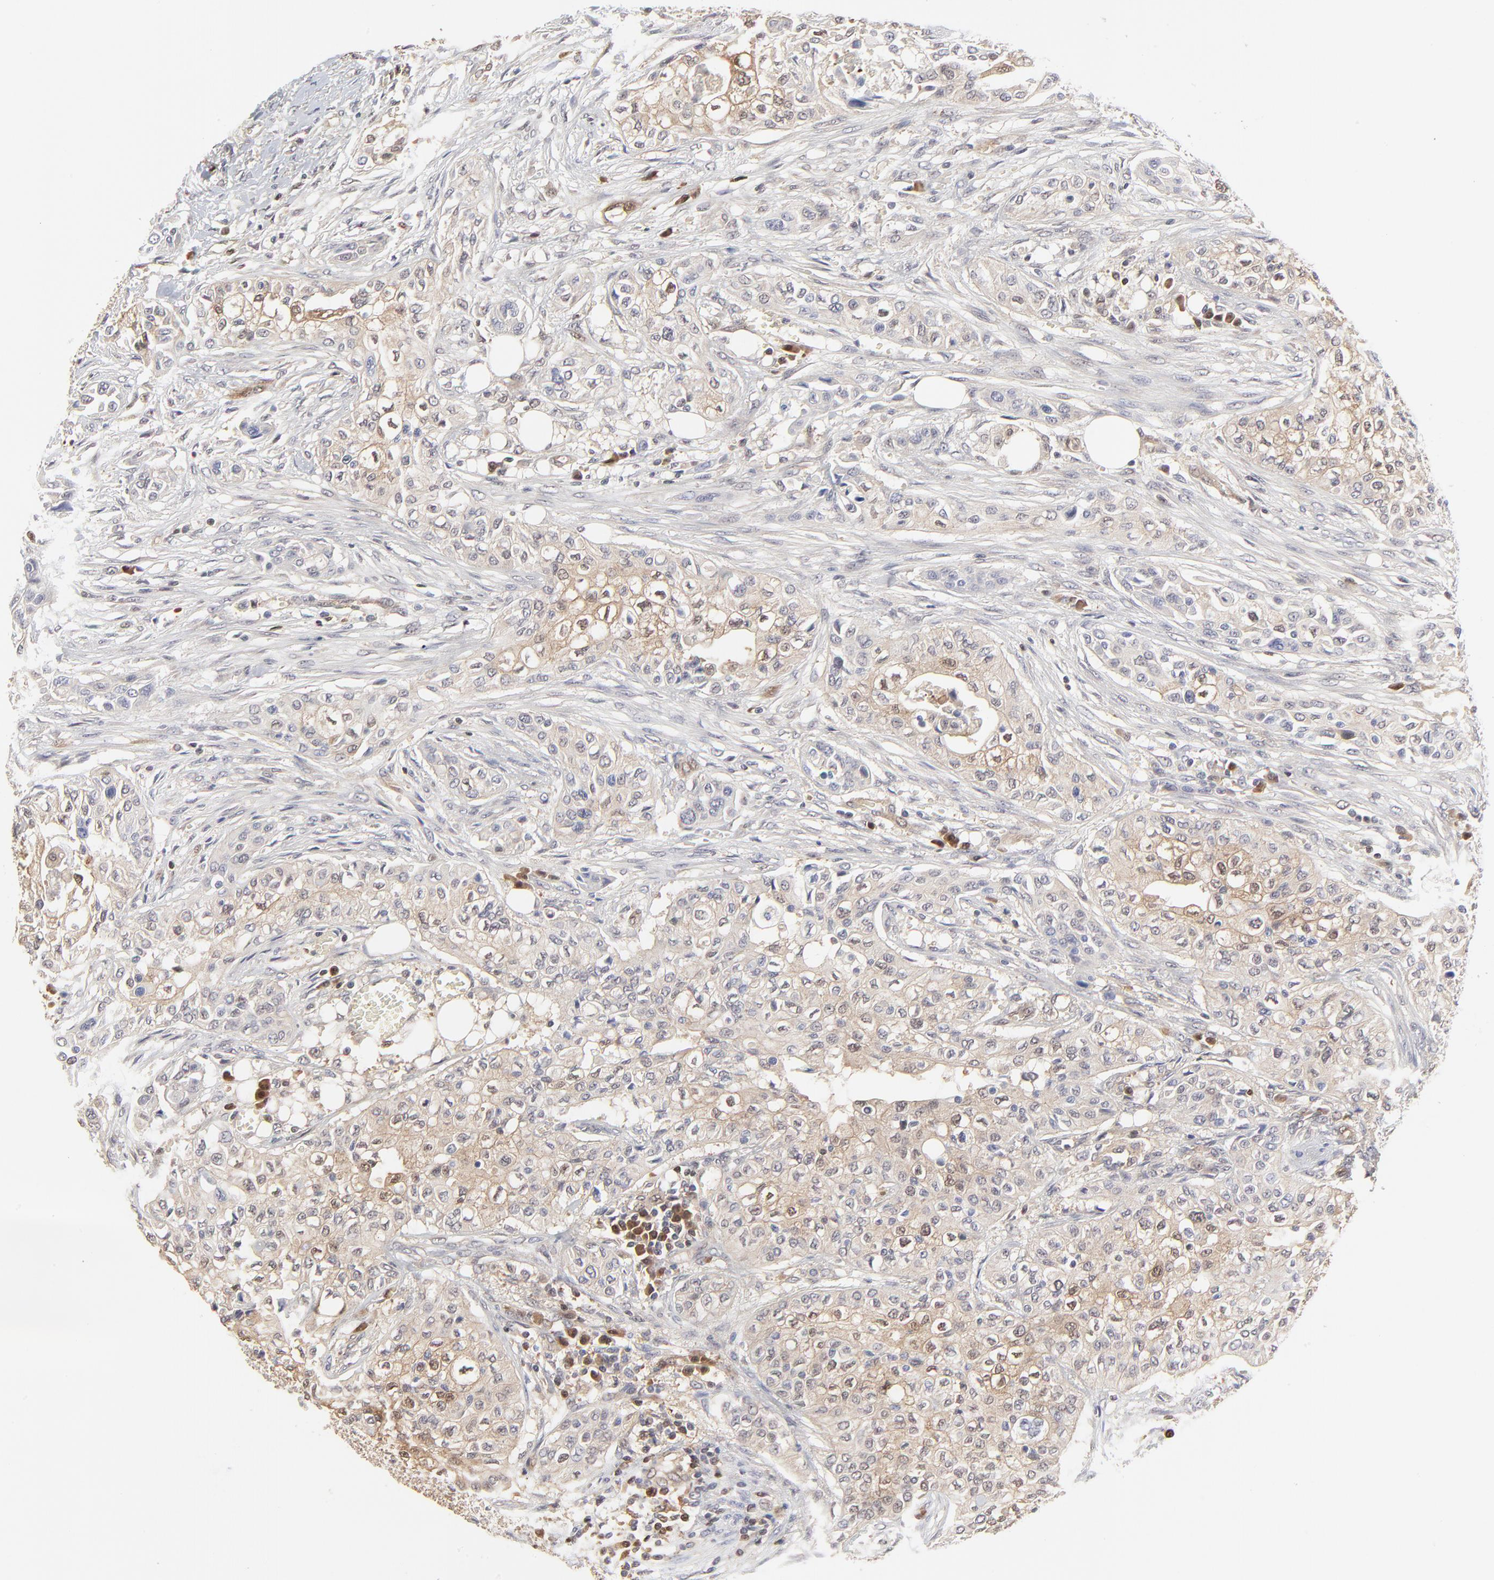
{"staining": {"intensity": "weak", "quantity": "<25%", "location": "cytoplasmic/membranous"}, "tissue": "urothelial cancer", "cell_type": "Tumor cells", "image_type": "cancer", "snomed": [{"axis": "morphology", "description": "Urothelial carcinoma, High grade"}, {"axis": "topography", "description": "Urinary bladder"}], "caption": "Immunohistochemistry (IHC) of human urothelial carcinoma (high-grade) reveals no positivity in tumor cells.", "gene": "CASP3", "patient": {"sex": "male", "age": 74}}